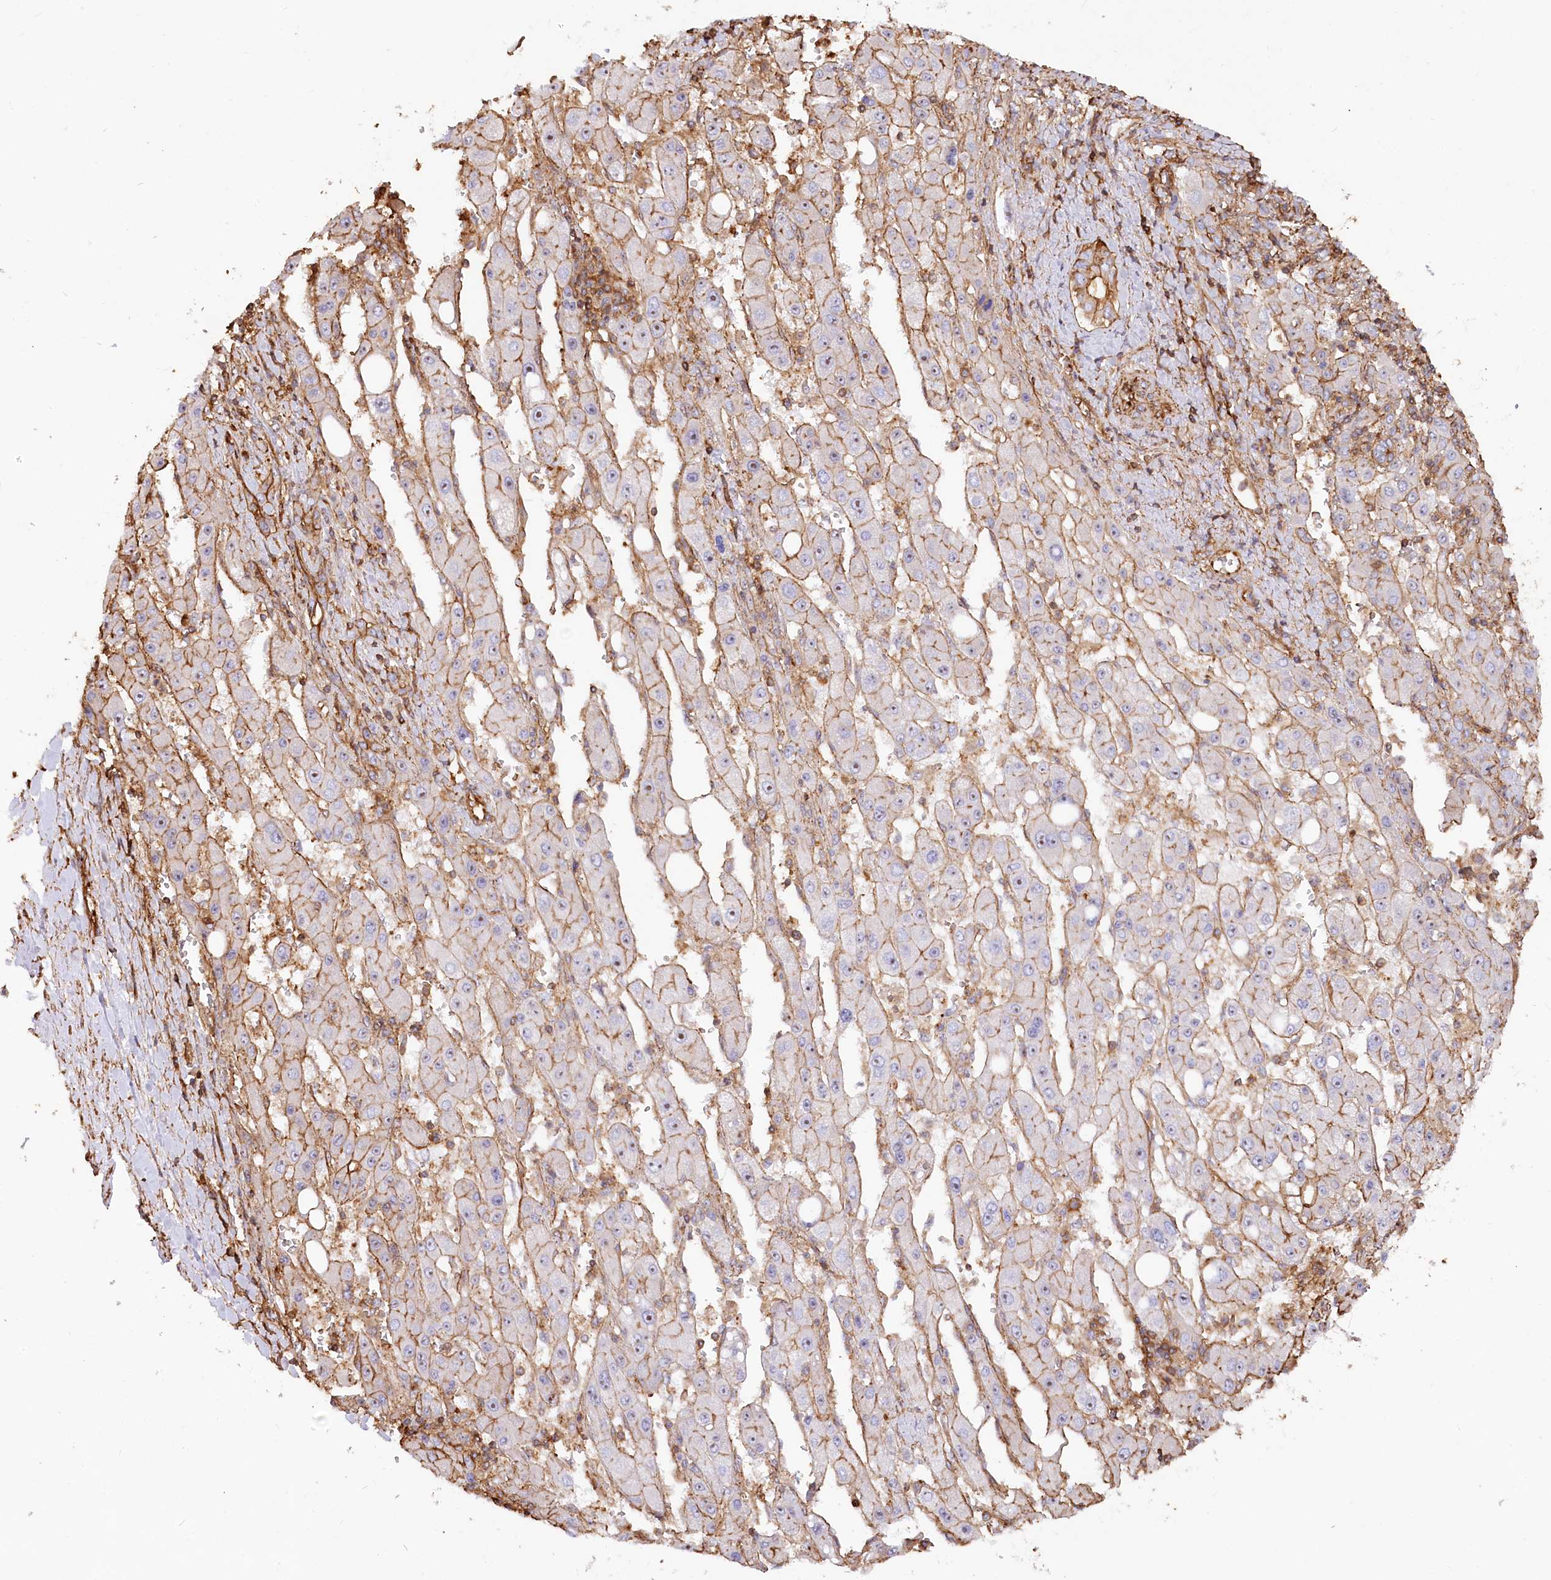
{"staining": {"intensity": "moderate", "quantity": "25%-75%", "location": "cytoplasmic/membranous"}, "tissue": "liver cancer", "cell_type": "Tumor cells", "image_type": "cancer", "snomed": [{"axis": "morphology", "description": "Carcinoma, Hepatocellular, NOS"}, {"axis": "topography", "description": "Liver"}], "caption": "DAB (3,3'-diaminobenzidine) immunohistochemical staining of human liver hepatocellular carcinoma exhibits moderate cytoplasmic/membranous protein expression in about 25%-75% of tumor cells.", "gene": "WDR36", "patient": {"sex": "female", "age": 73}}